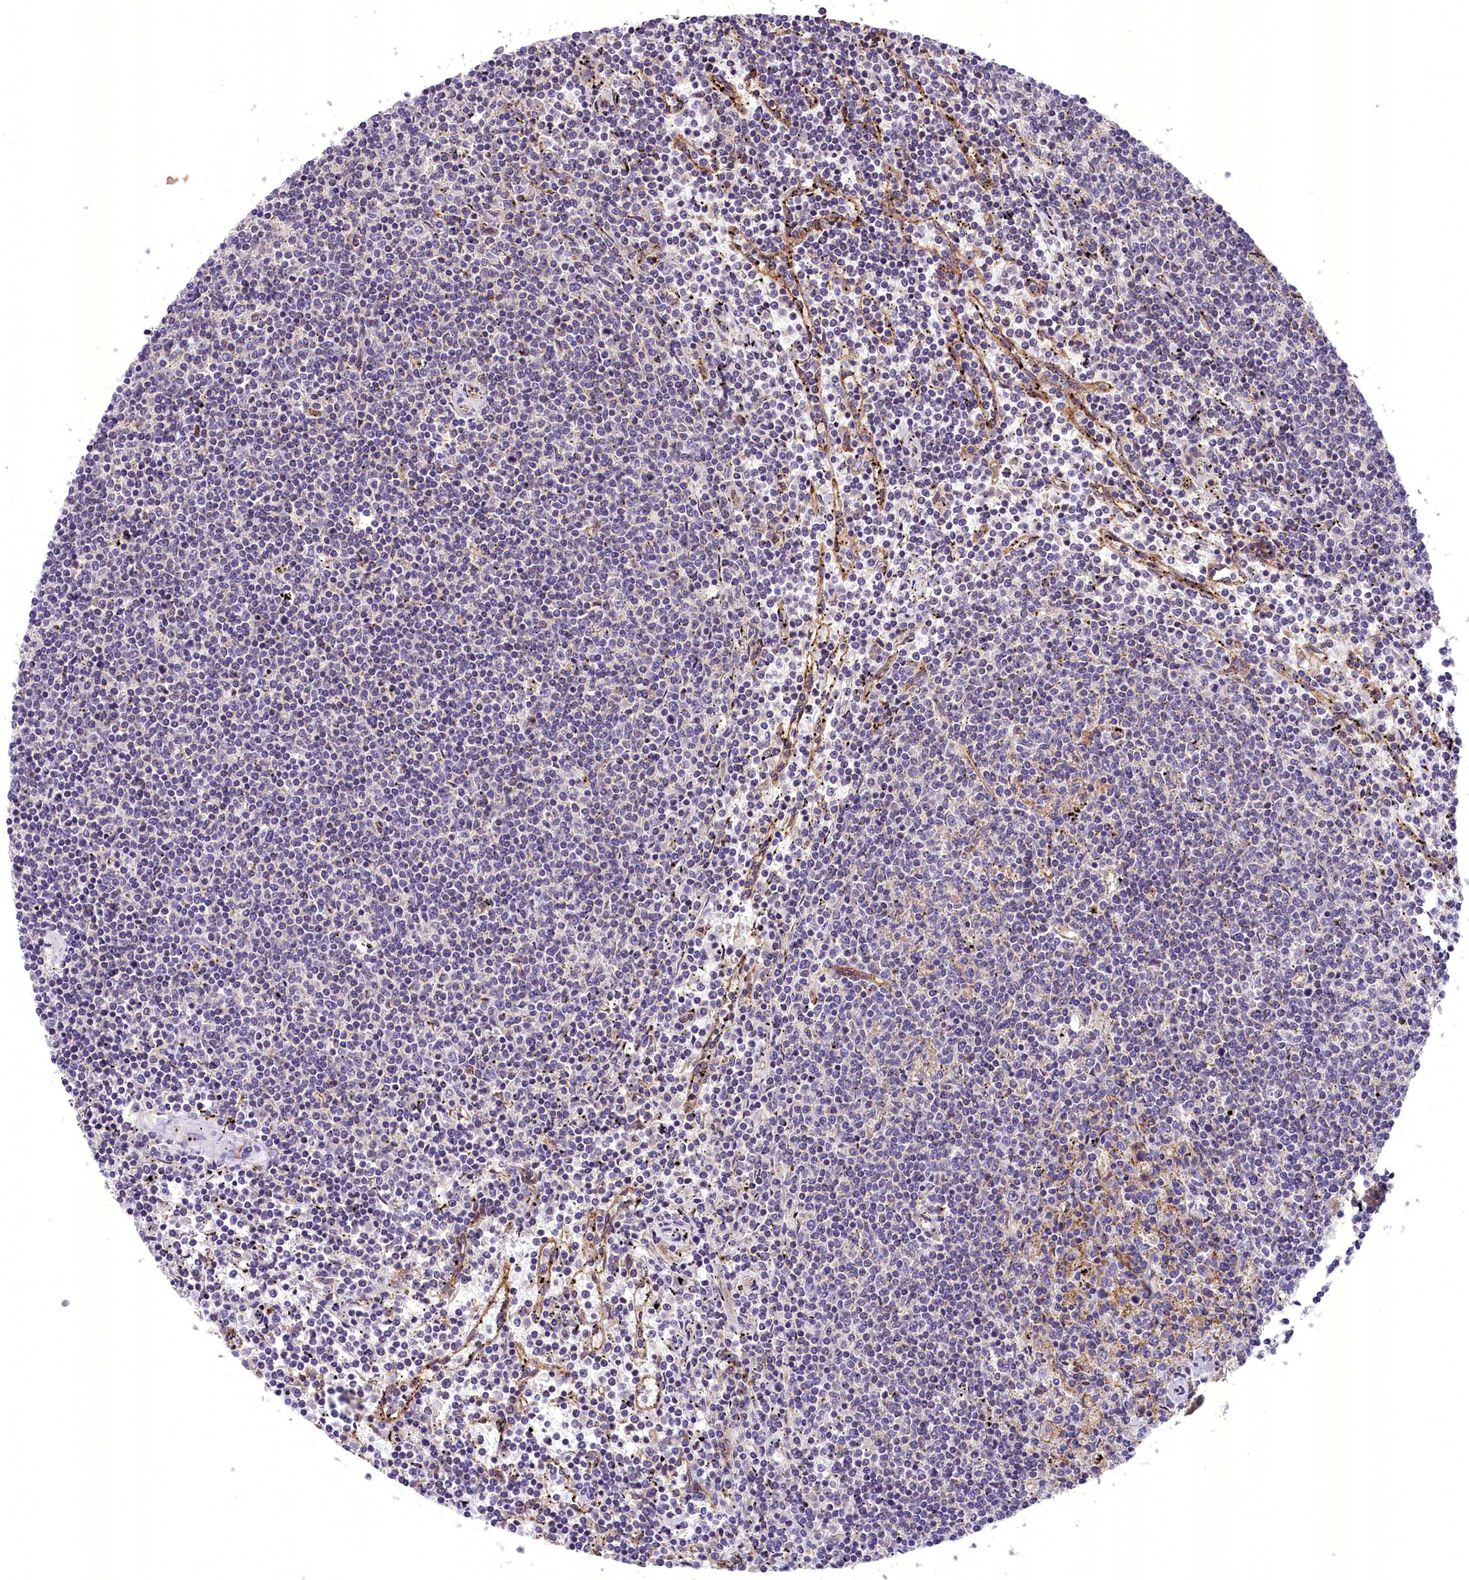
{"staining": {"intensity": "negative", "quantity": "none", "location": "none"}, "tissue": "lymphoma", "cell_type": "Tumor cells", "image_type": "cancer", "snomed": [{"axis": "morphology", "description": "Malignant lymphoma, non-Hodgkin's type, Low grade"}, {"axis": "topography", "description": "Spleen"}], "caption": "DAB (3,3'-diaminobenzidine) immunohistochemical staining of low-grade malignant lymphoma, non-Hodgkin's type shows no significant staining in tumor cells. Nuclei are stained in blue.", "gene": "DNAJB9", "patient": {"sex": "female", "age": 50}}